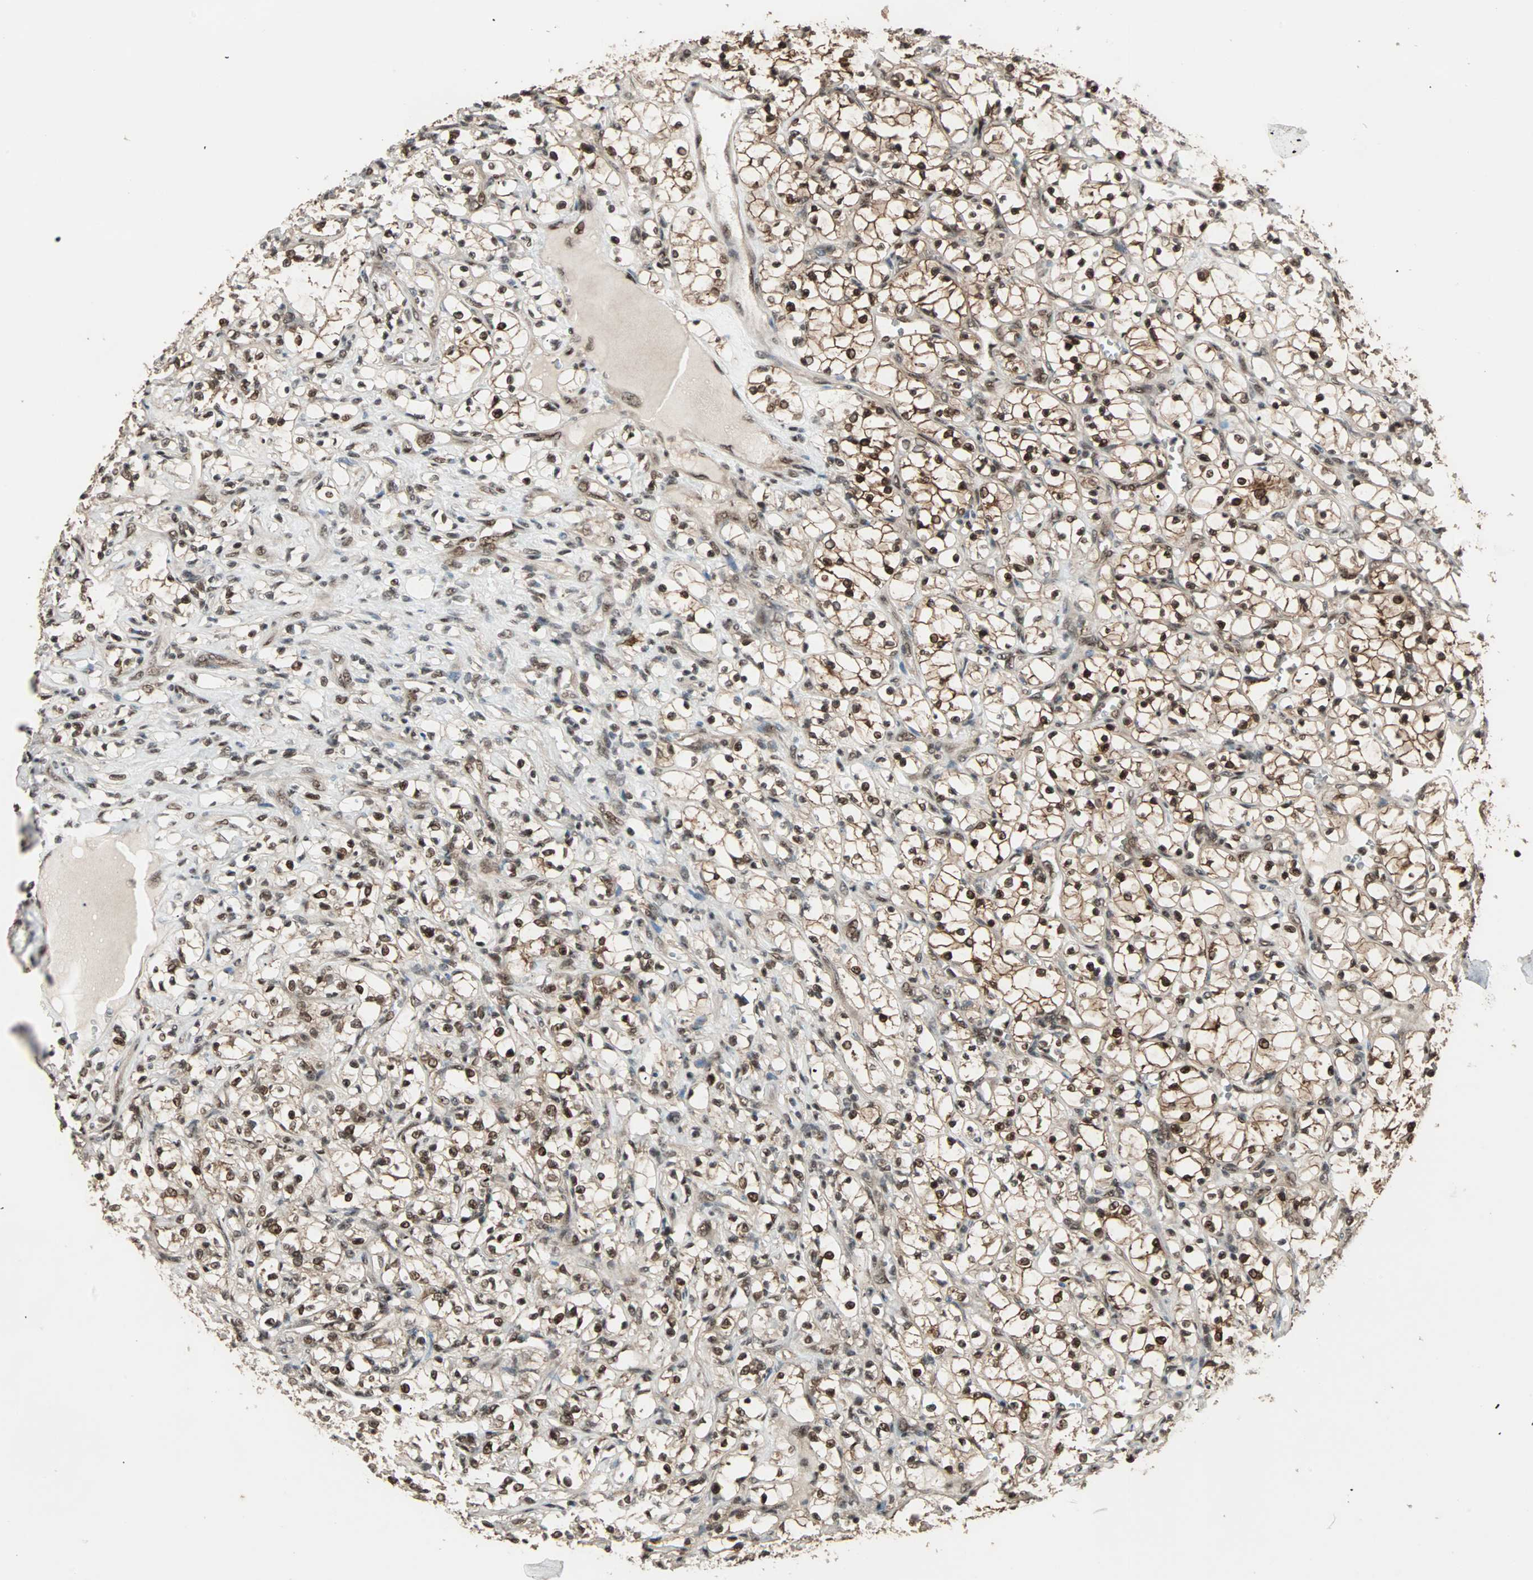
{"staining": {"intensity": "strong", "quantity": ">75%", "location": "cytoplasmic/membranous,nuclear"}, "tissue": "renal cancer", "cell_type": "Tumor cells", "image_type": "cancer", "snomed": [{"axis": "morphology", "description": "Adenocarcinoma, NOS"}, {"axis": "topography", "description": "Kidney"}], "caption": "Protein staining of renal cancer tissue exhibits strong cytoplasmic/membranous and nuclear staining in about >75% of tumor cells.", "gene": "ZNF44", "patient": {"sex": "female", "age": 69}}